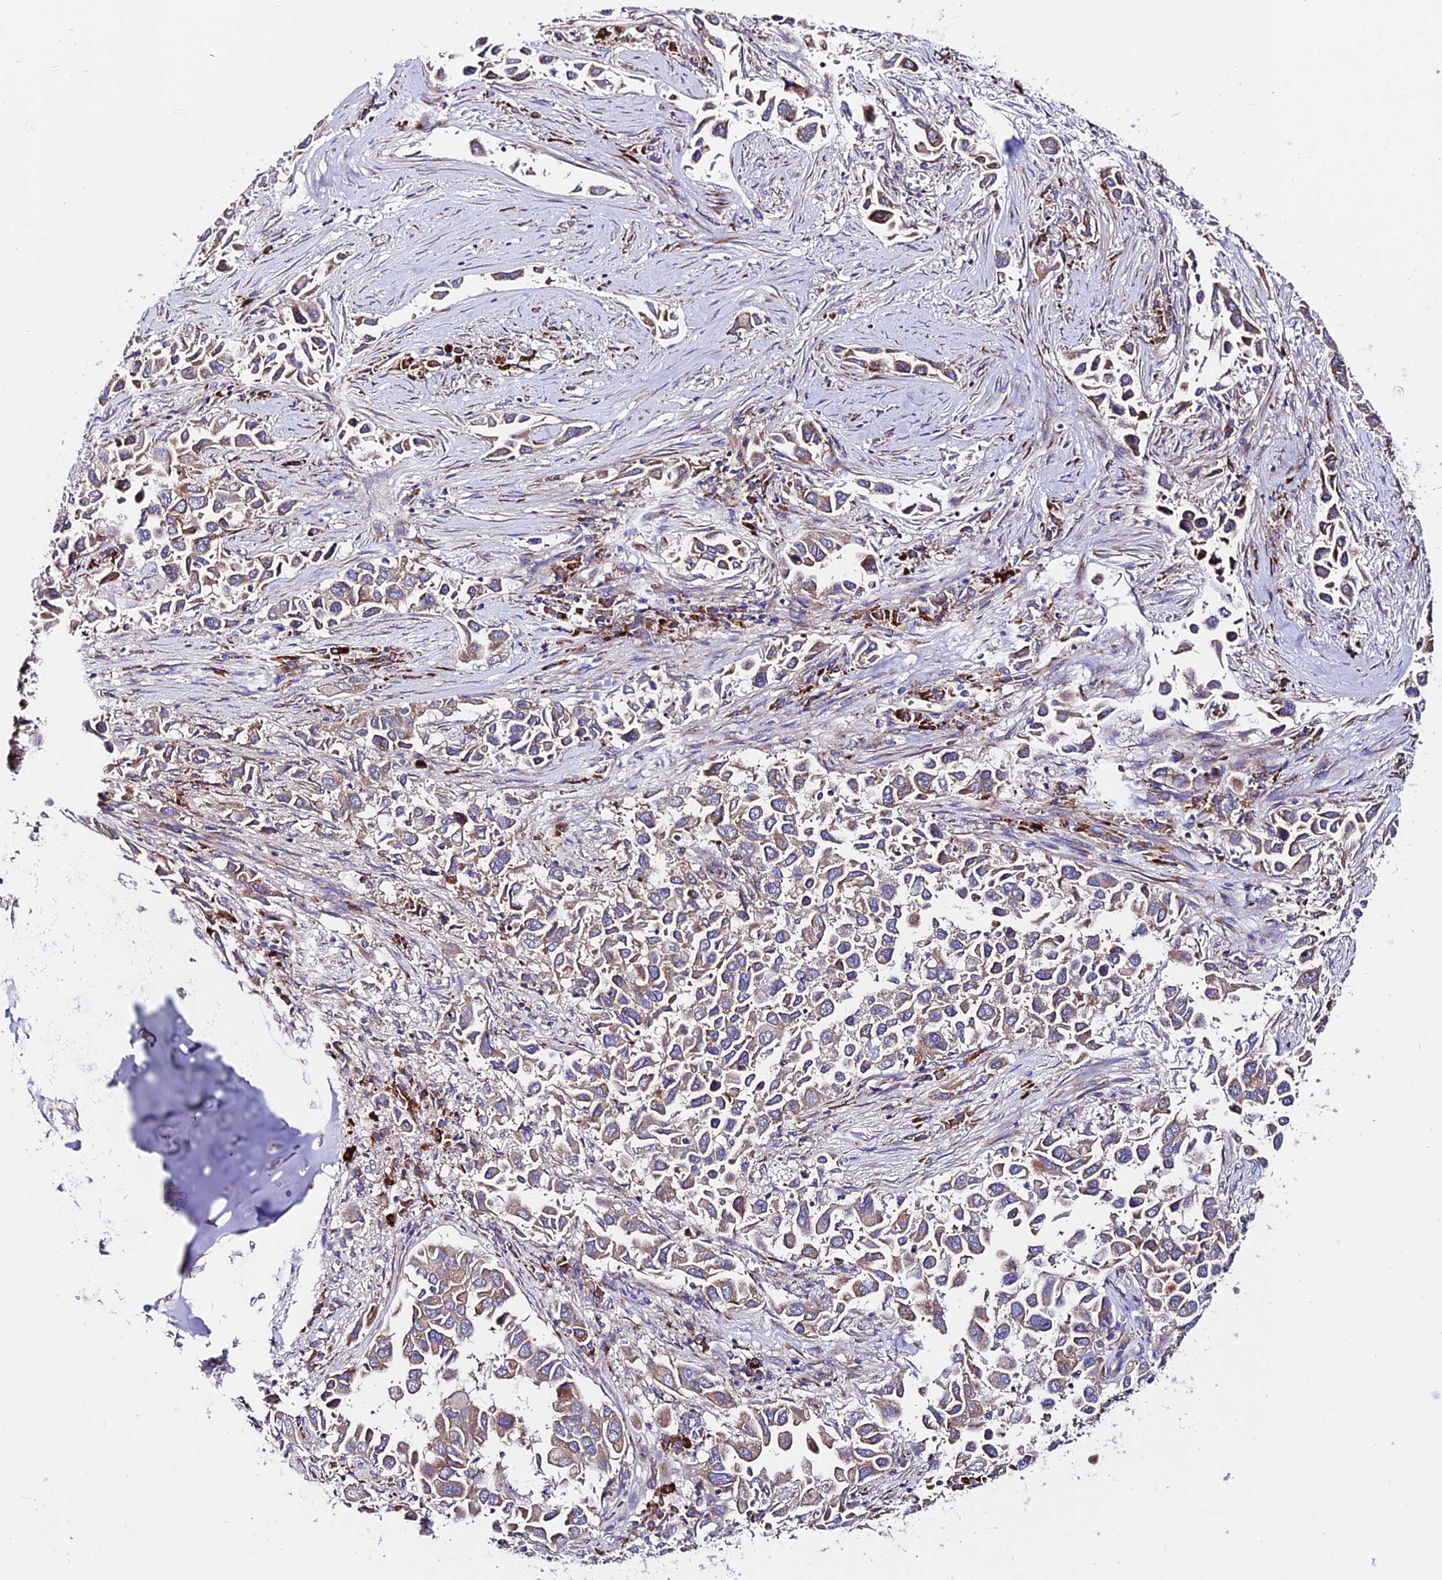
{"staining": {"intensity": "moderate", "quantity": ">75%", "location": "cytoplasmic/membranous"}, "tissue": "lung cancer", "cell_type": "Tumor cells", "image_type": "cancer", "snomed": [{"axis": "morphology", "description": "Adenocarcinoma, NOS"}, {"axis": "topography", "description": "Lung"}], "caption": "About >75% of tumor cells in adenocarcinoma (lung) show moderate cytoplasmic/membranous protein positivity as visualized by brown immunohistochemical staining.", "gene": "EIF3K", "patient": {"sex": "female", "age": 76}}